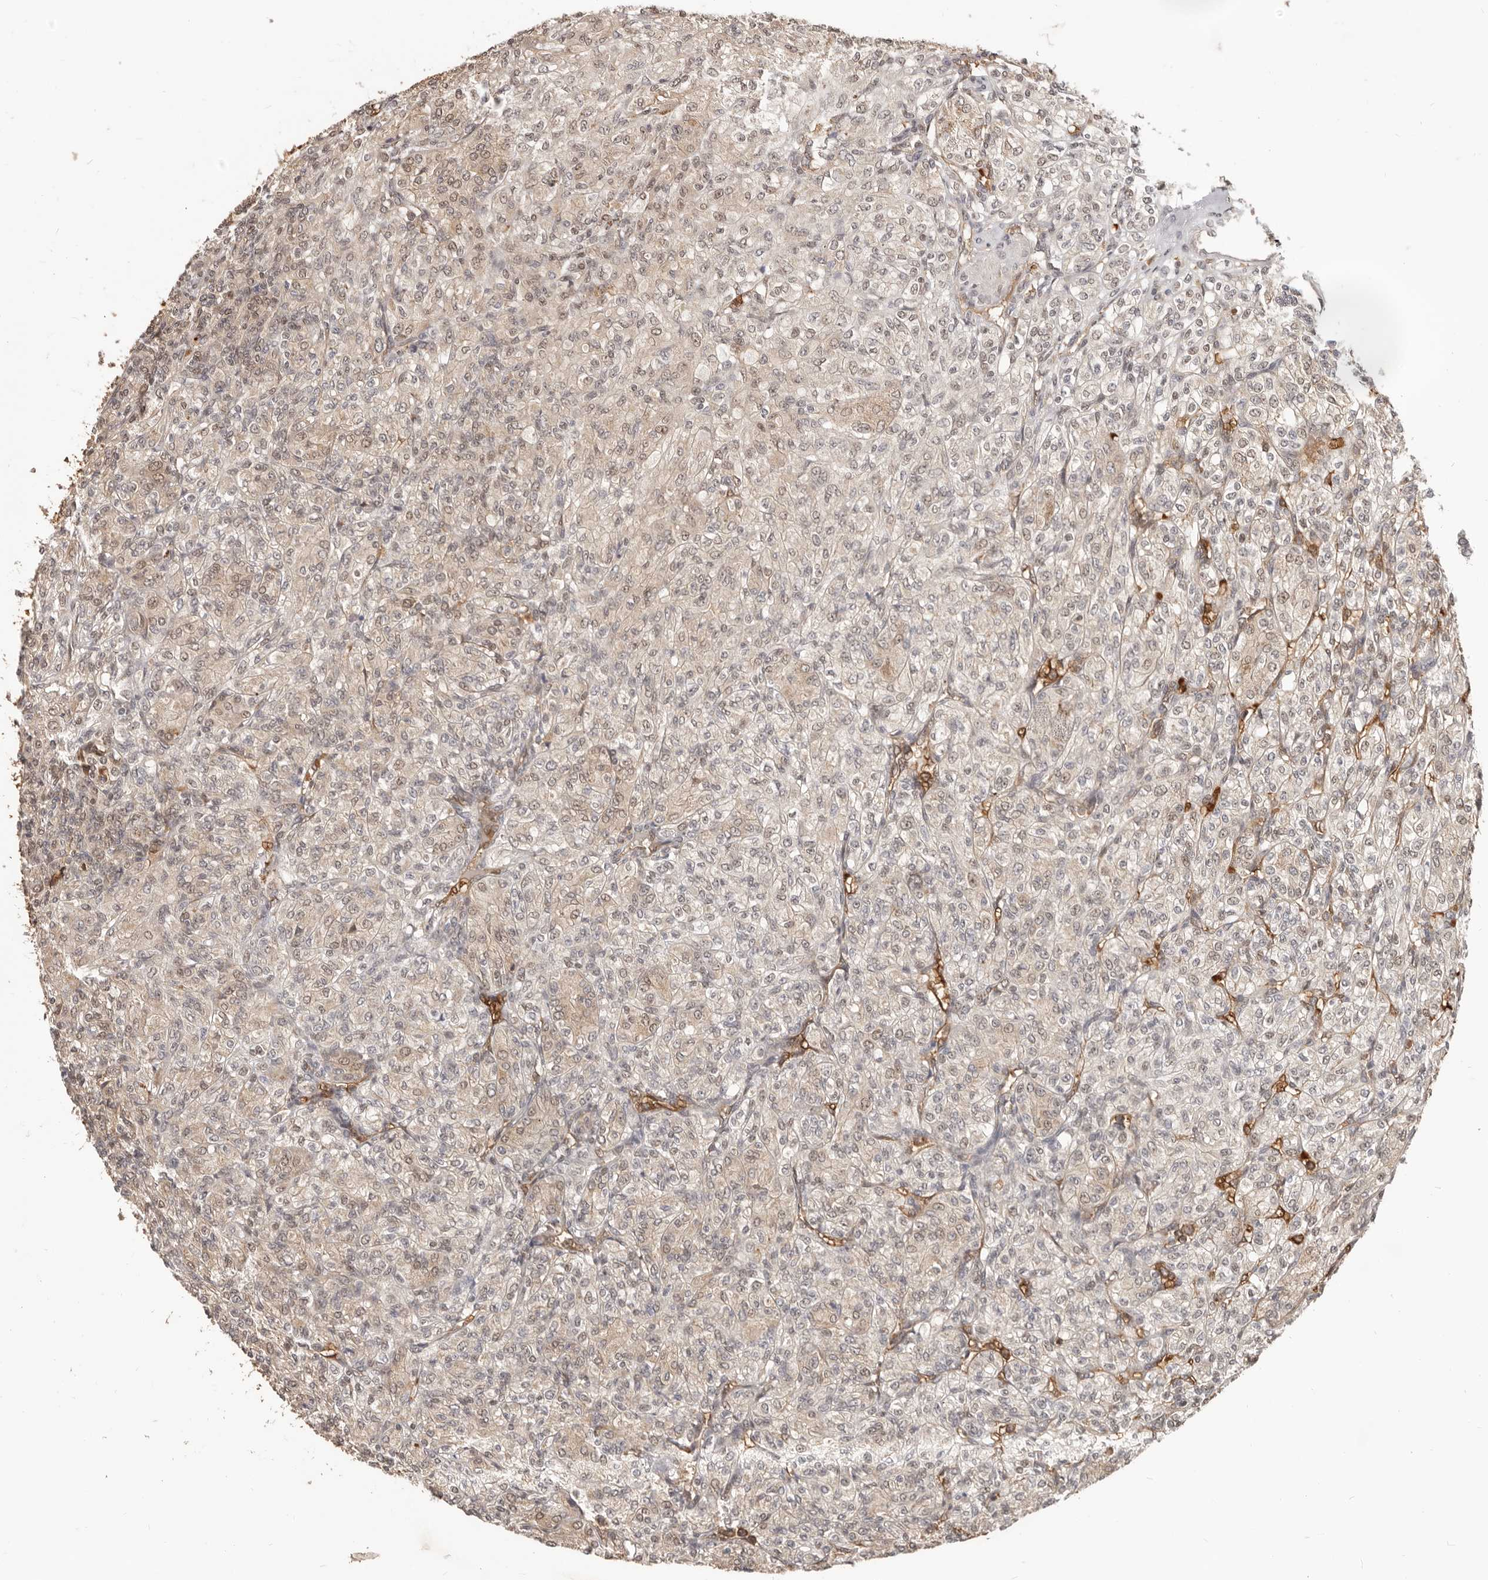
{"staining": {"intensity": "weak", "quantity": ">75%", "location": "cytoplasmic/membranous,nuclear"}, "tissue": "renal cancer", "cell_type": "Tumor cells", "image_type": "cancer", "snomed": [{"axis": "morphology", "description": "Adenocarcinoma, NOS"}, {"axis": "topography", "description": "Kidney"}], "caption": "Adenocarcinoma (renal) tissue exhibits weak cytoplasmic/membranous and nuclear positivity in about >75% of tumor cells, visualized by immunohistochemistry.", "gene": "NCOA3", "patient": {"sex": "male", "age": 77}}